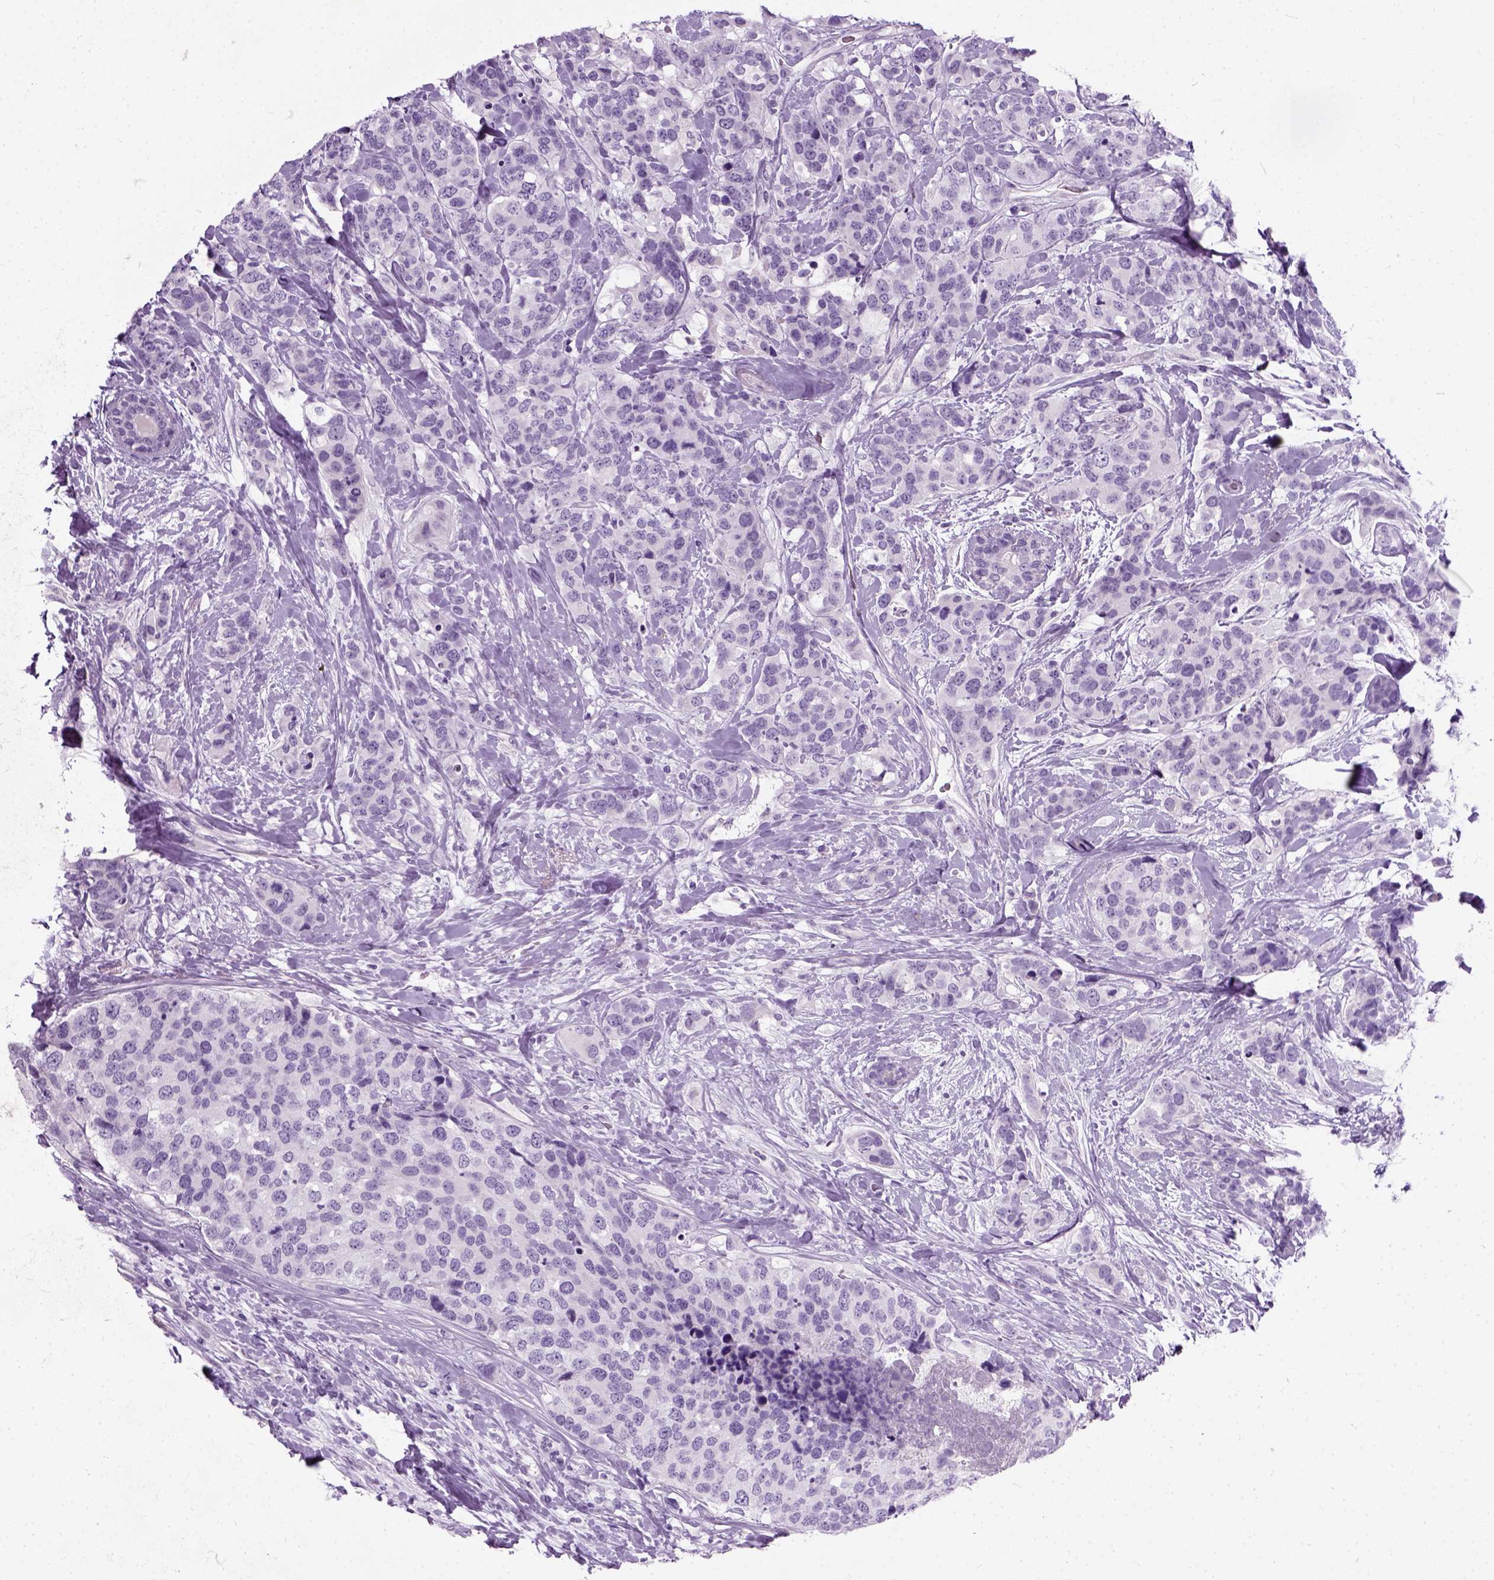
{"staining": {"intensity": "negative", "quantity": "none", "location": "none"}, "tissue": "breast cancer", "cell_type": "Tumor cells", "image_type": "cancer", "snomed": [{"axis": "morphology", "description": "Lobular carcinoma"}, {"axis": "topography", "description": "Breast"}], "caption": "This is an IHC histopathology image of lobular carcinoma (breast). There is no expression in tumor cells.", "gene": "AXDND1", "patient": {"sex": "female", "age": 59}}